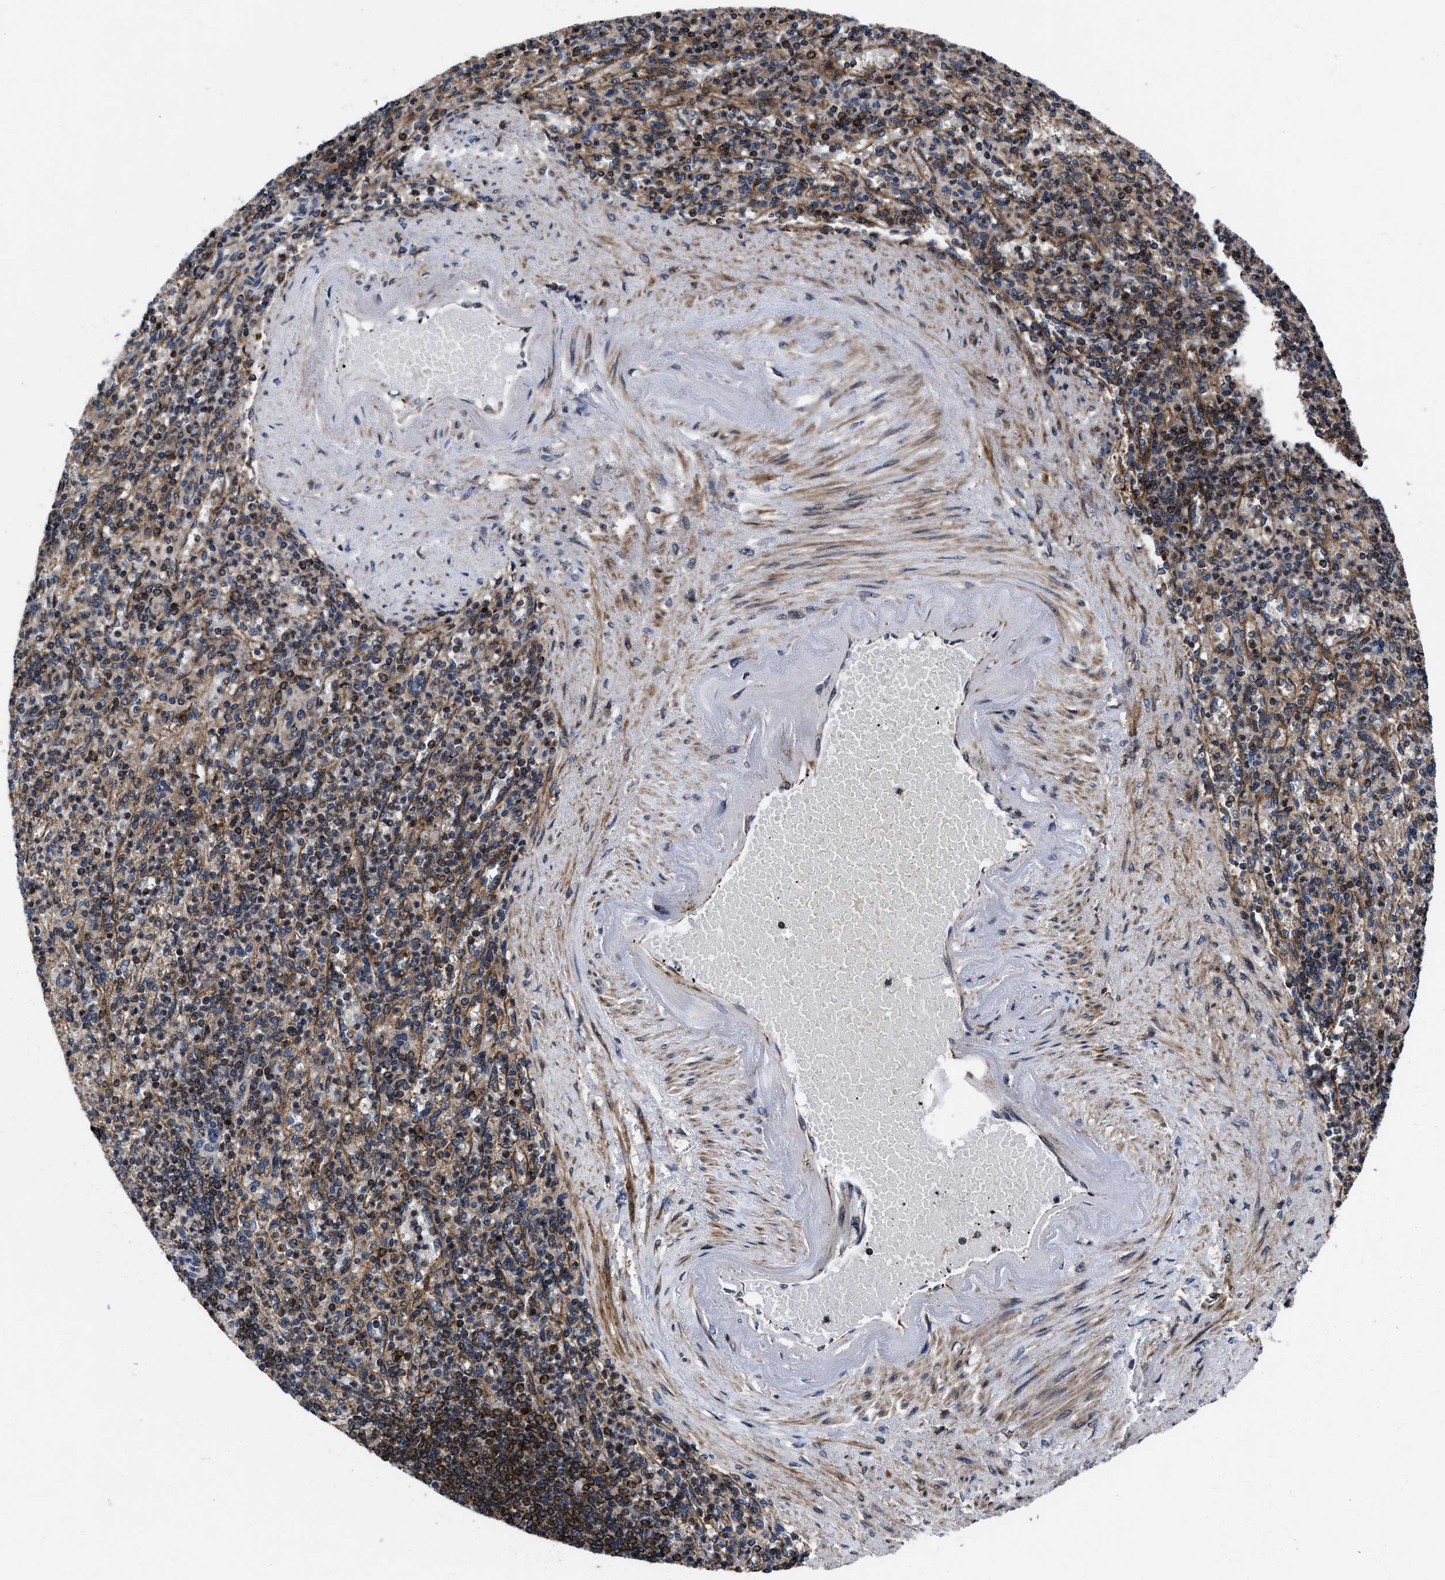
{"staining": {"intensity": "weak", "quantity": ">75%", "location": "cytoplasmic/membranous"}, "tissue": "spleen", "cell_type": "Cells in red pulp", "image_type": "normal", "snomed": [{"axis": "morphology", "description": "Normal tissue, NOS"}, {"axis": "topography", "description": "Spleen"}], "caption": "Human spleen stained with a protein marker displays weak staining in cells in red pulp.", "gene": "MRPL50", "patient": {"sex": "female", "age": 74}}